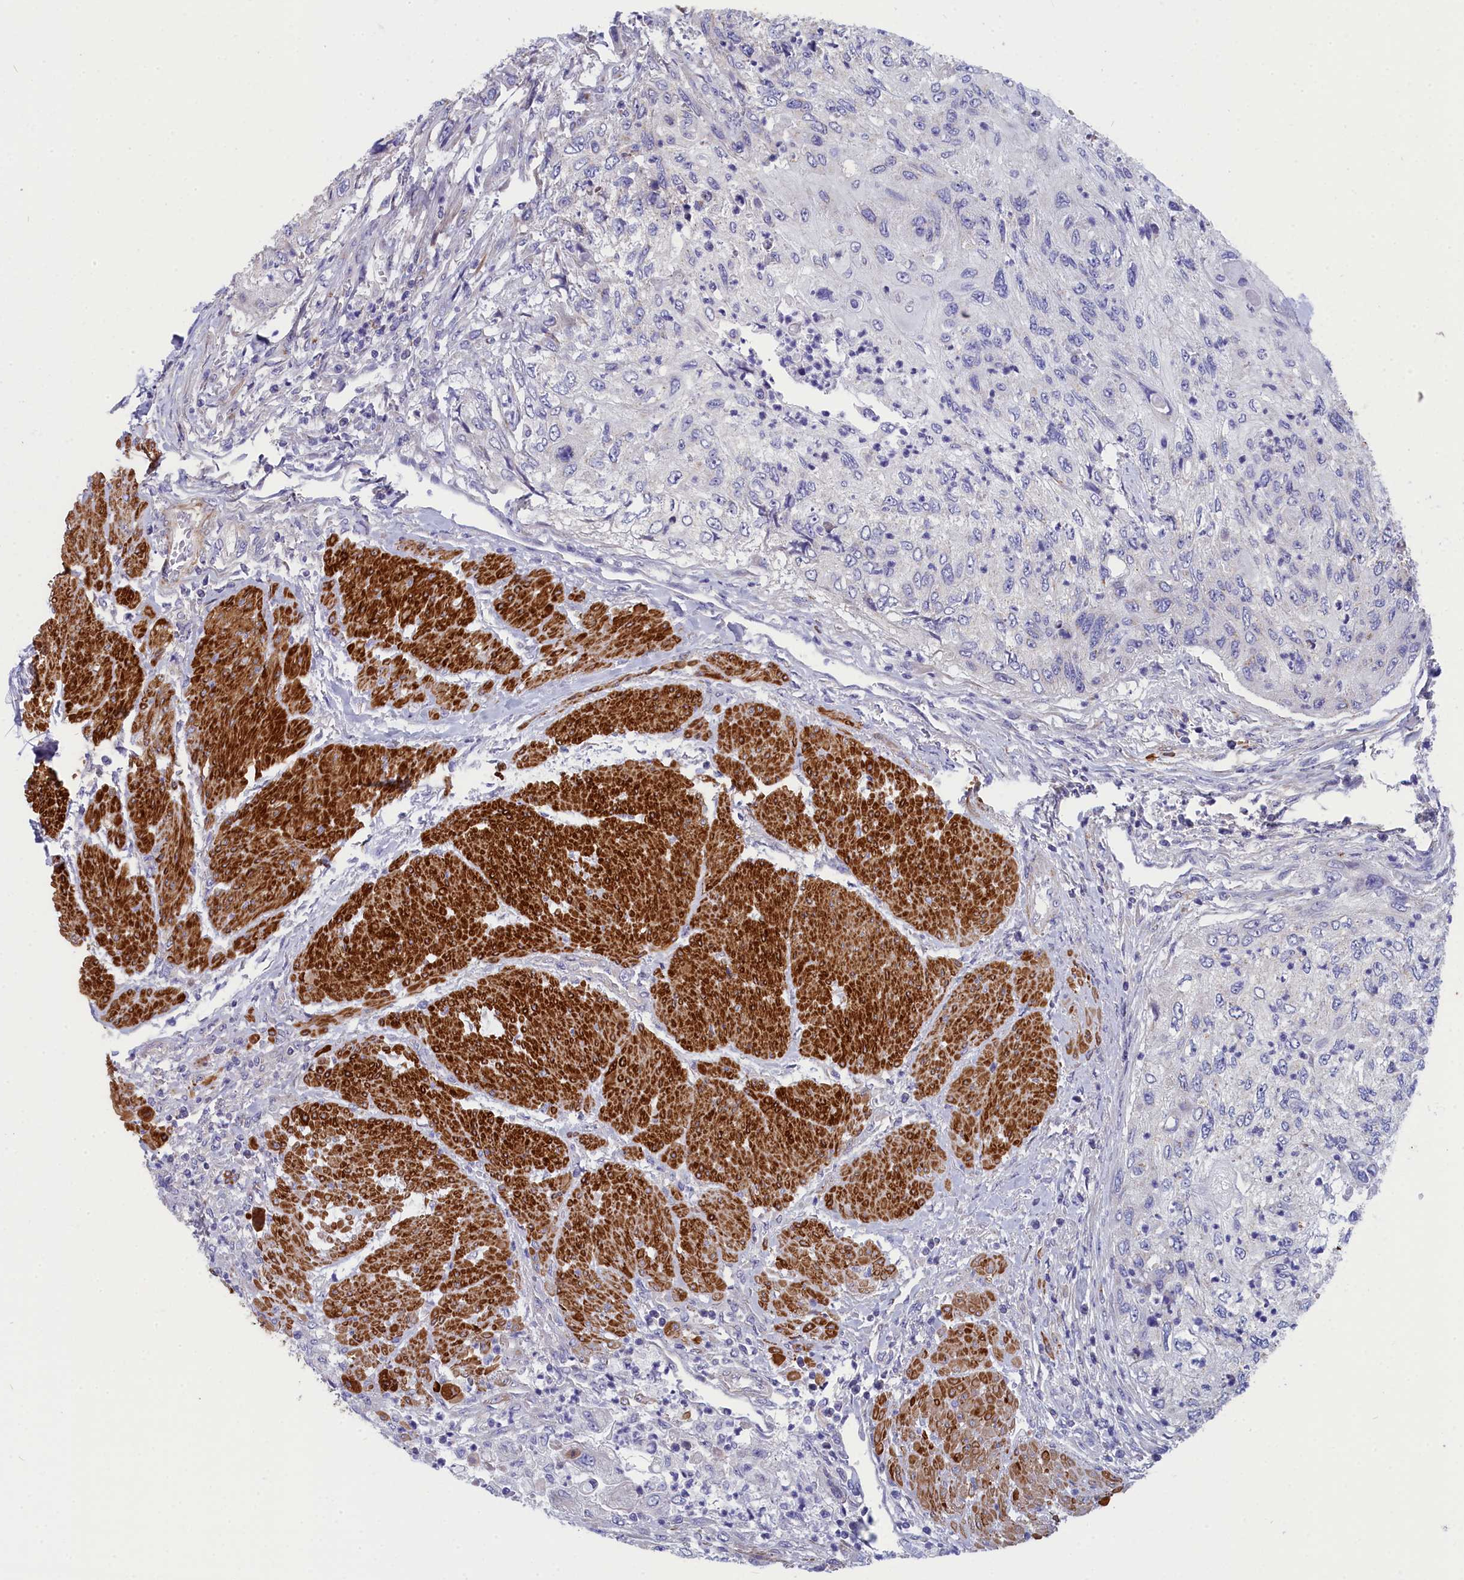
{"staining": {"intensity": "negative", "quantity": "none", "location": "none"}, "tissue": "urothelial cancer", "cell_type": "Tumor cells", "image_type": "cancer", "snomed": [{"axis": "morphology", "description": "Urothelial carcinoma, High grade"}, {"axis": "topography", "description": "Urinary bladder"}], "caption": "Urothelial cancer was stained to show a protein in brown. There is no significant staining in tumor cells.", "gene": "TUBGCP4", "patient": {"sex": "female", "age": 60}}